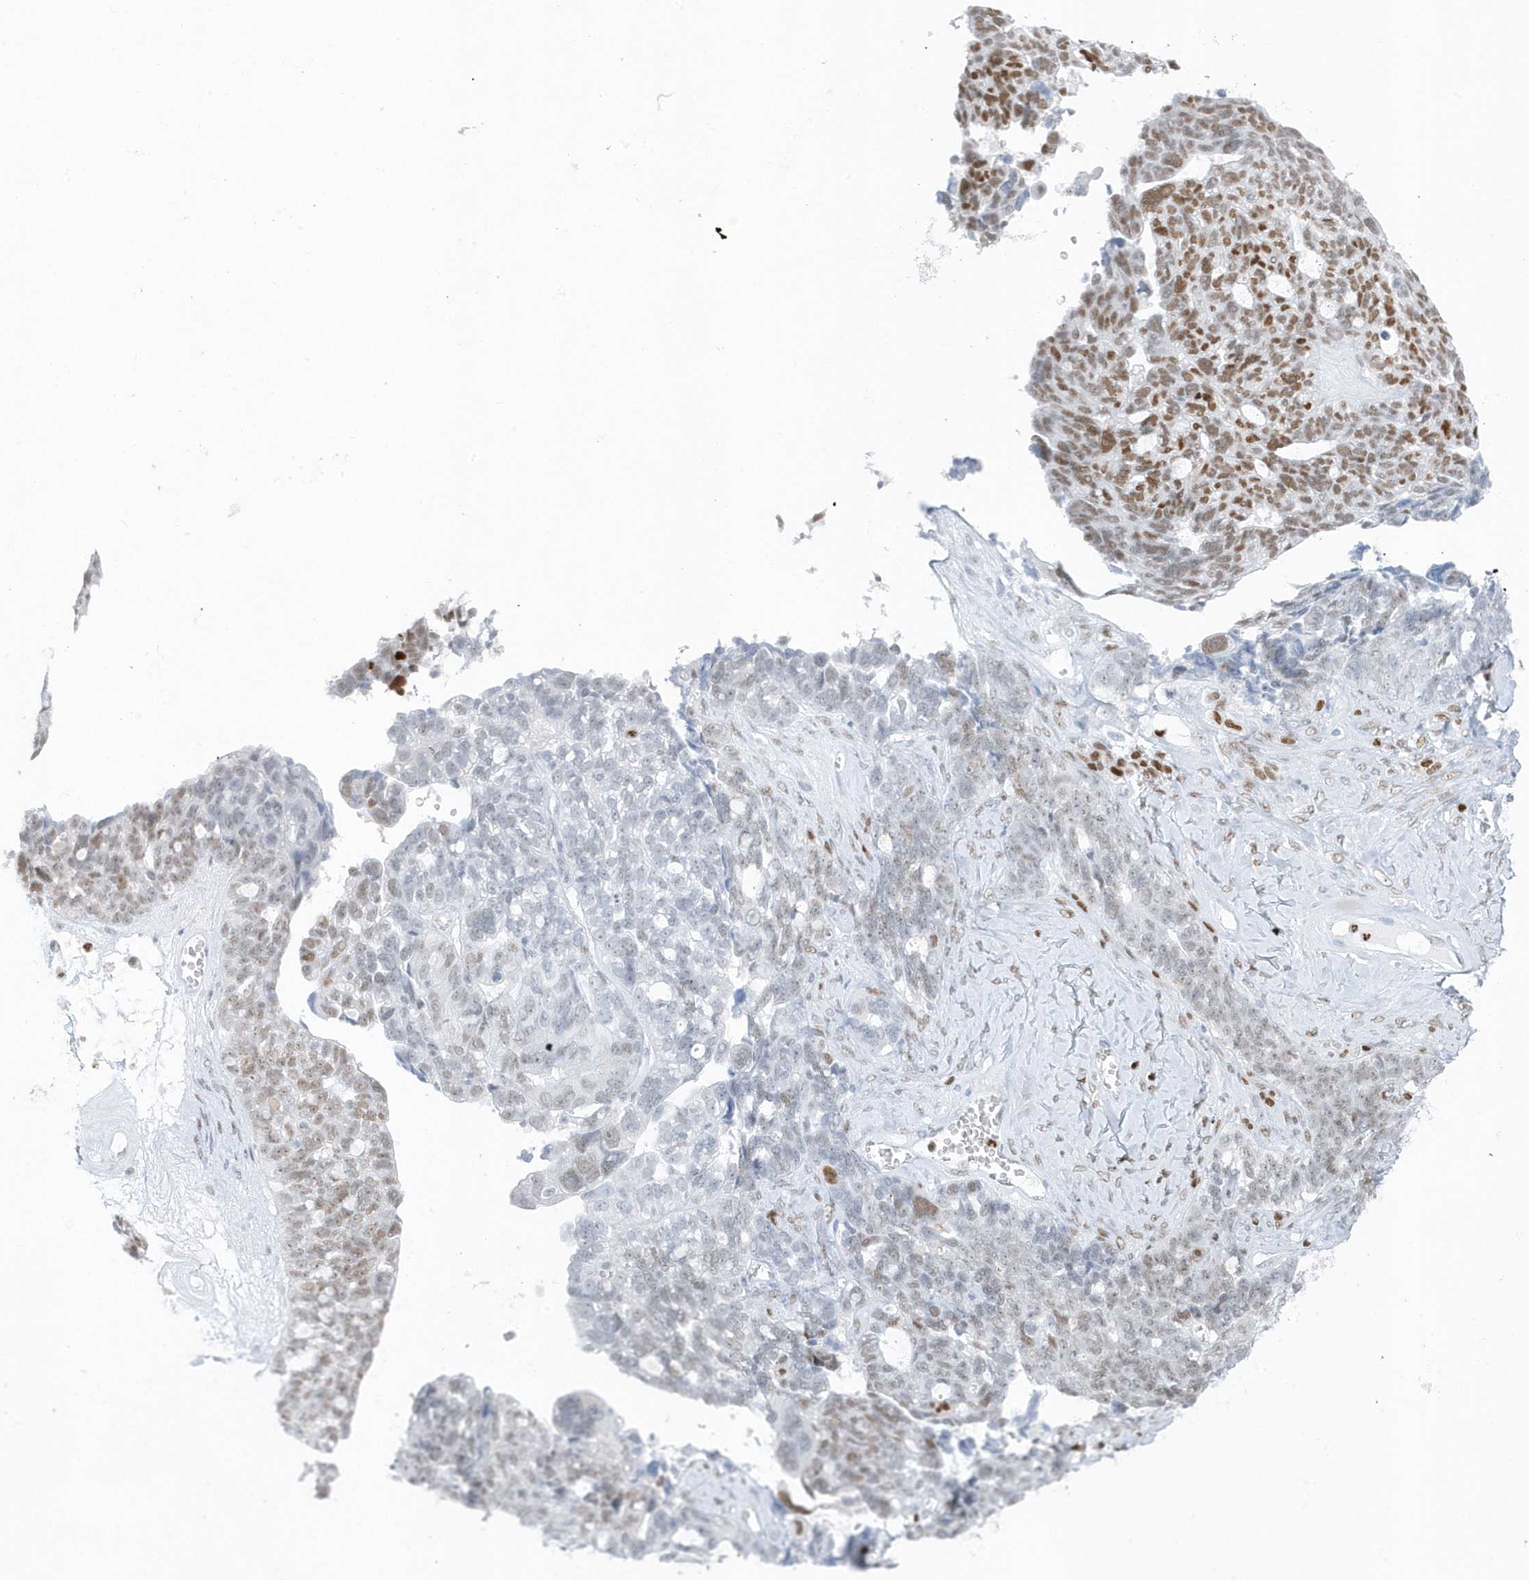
{"staining": {"intensity": "moderate", "quantity": "25%-75%", "location": "nuclear"}, "tissue": "ovarian cancer", "cell_type": "Tumor cells", "image_type": "cancer", "snomed": [{"axis": "morphology", "description": "Cystadenocarcinoma, serous, NOS"}, {"axis": "topography", "description": "Ovary"}], "caption": "Protein expression analysis of serous cystadenocarcinoma (ovarian) displays moderate nuclear staining in approximately 25%-75% of tumor cells. (brown staining indicates protein expression, while blue staining denotes nuclei).", "gene": "SMIM34", "patient": {"sex": "female", "age": 79}}